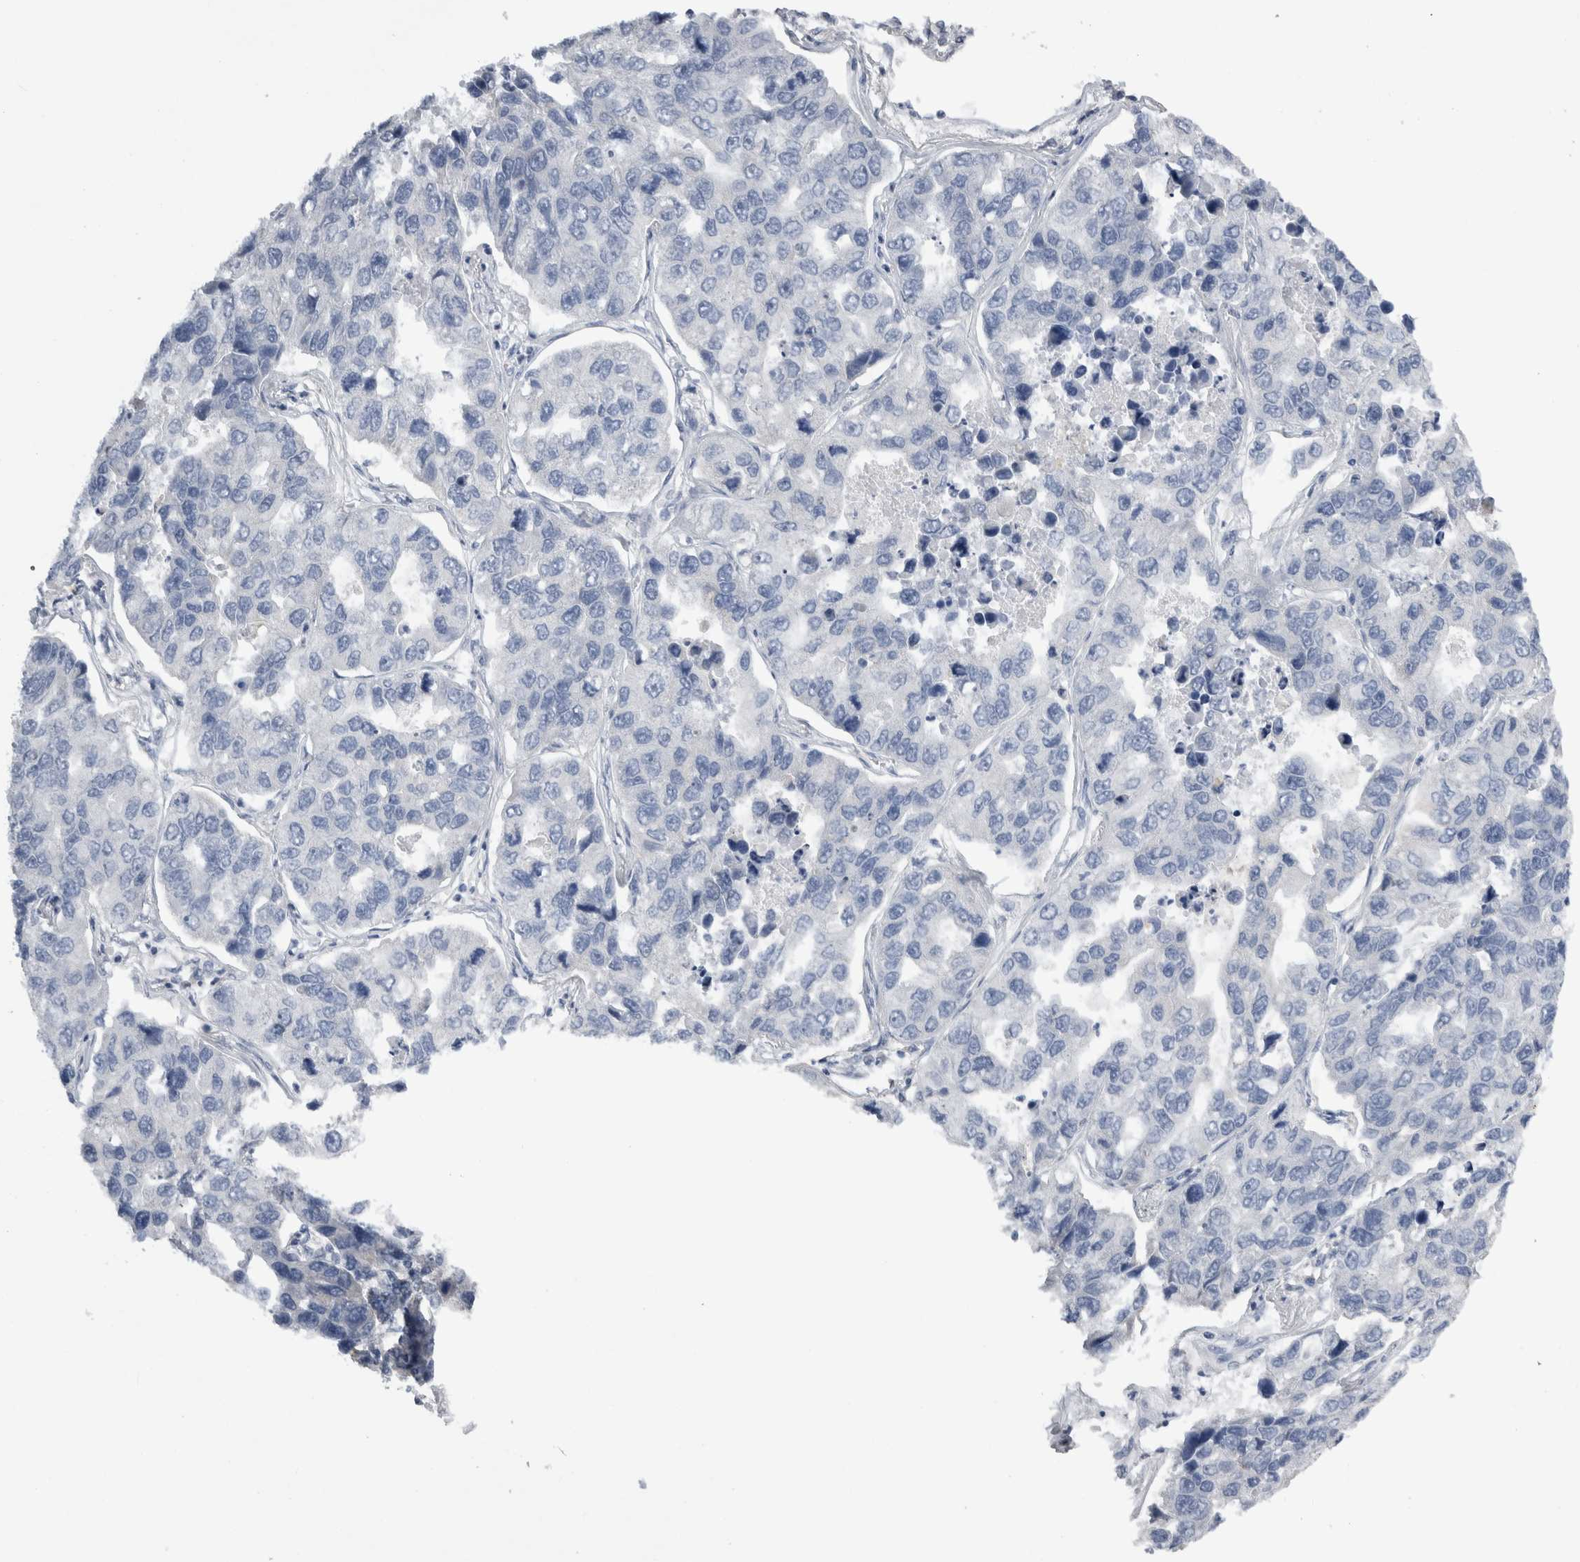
{"staining": {"intensity": "negative", "quantity": "none", "location": "none"}, "tissue": "lung cancer", "cell_type": "Tumor cells", "image_type": "cancer", "snomed": [{"axis": "morphology", "description": "Adenocarcinoma, NOS"}, {"axis": "topography", "description": "Lung"}], "caption": "Immunohistochemistry (IHC) photomicrograph of human lung cancer stained for a protein (brown), which shows no staining in tumor cells.", "gene": "DHRS4", "patient": {"sex": "male", "age": 64}}